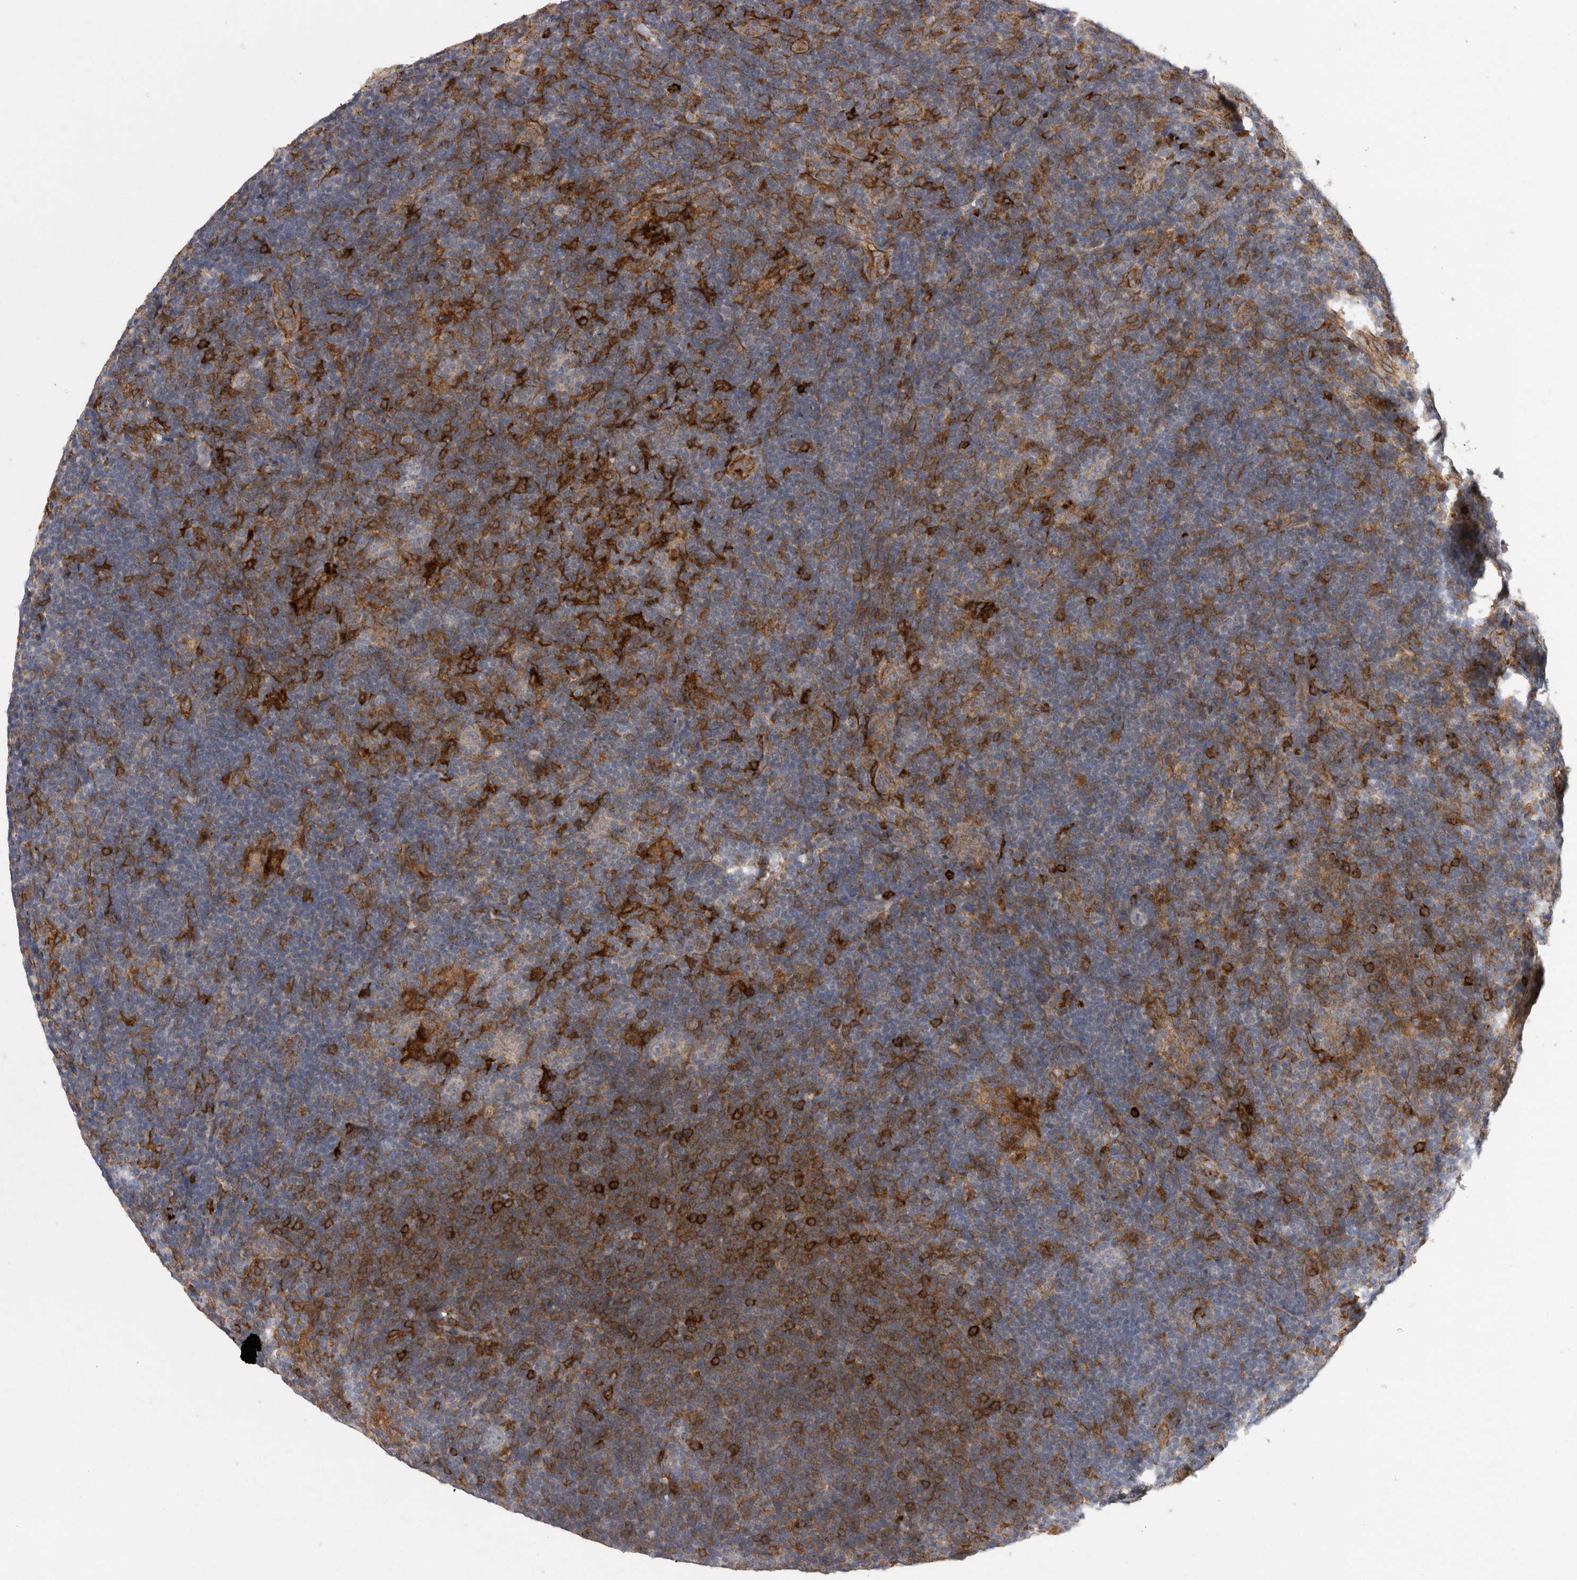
{"staining": {"intensity": "moderate", "quantity": "25%-75%", "location": "cytoplasmic/membranous"}, "tissue": "lymphoma", "cell_type": "Tumor cells", "image_type": "cancer", "snomed": [{"axis": "morphology", "description": "Hodgkin's disease, NOS"}, {"axis": "topography", "description": "Lymph node"}], "caption": "DAB immunohistochemical staining of human Hodgkin's disease shows moderate cytoplasmic/membranous protein staining in approximately 25%-75% of tumor cells.", "gene": "SIGLEC10", "patient": {"sex": "female", "age": 57}}